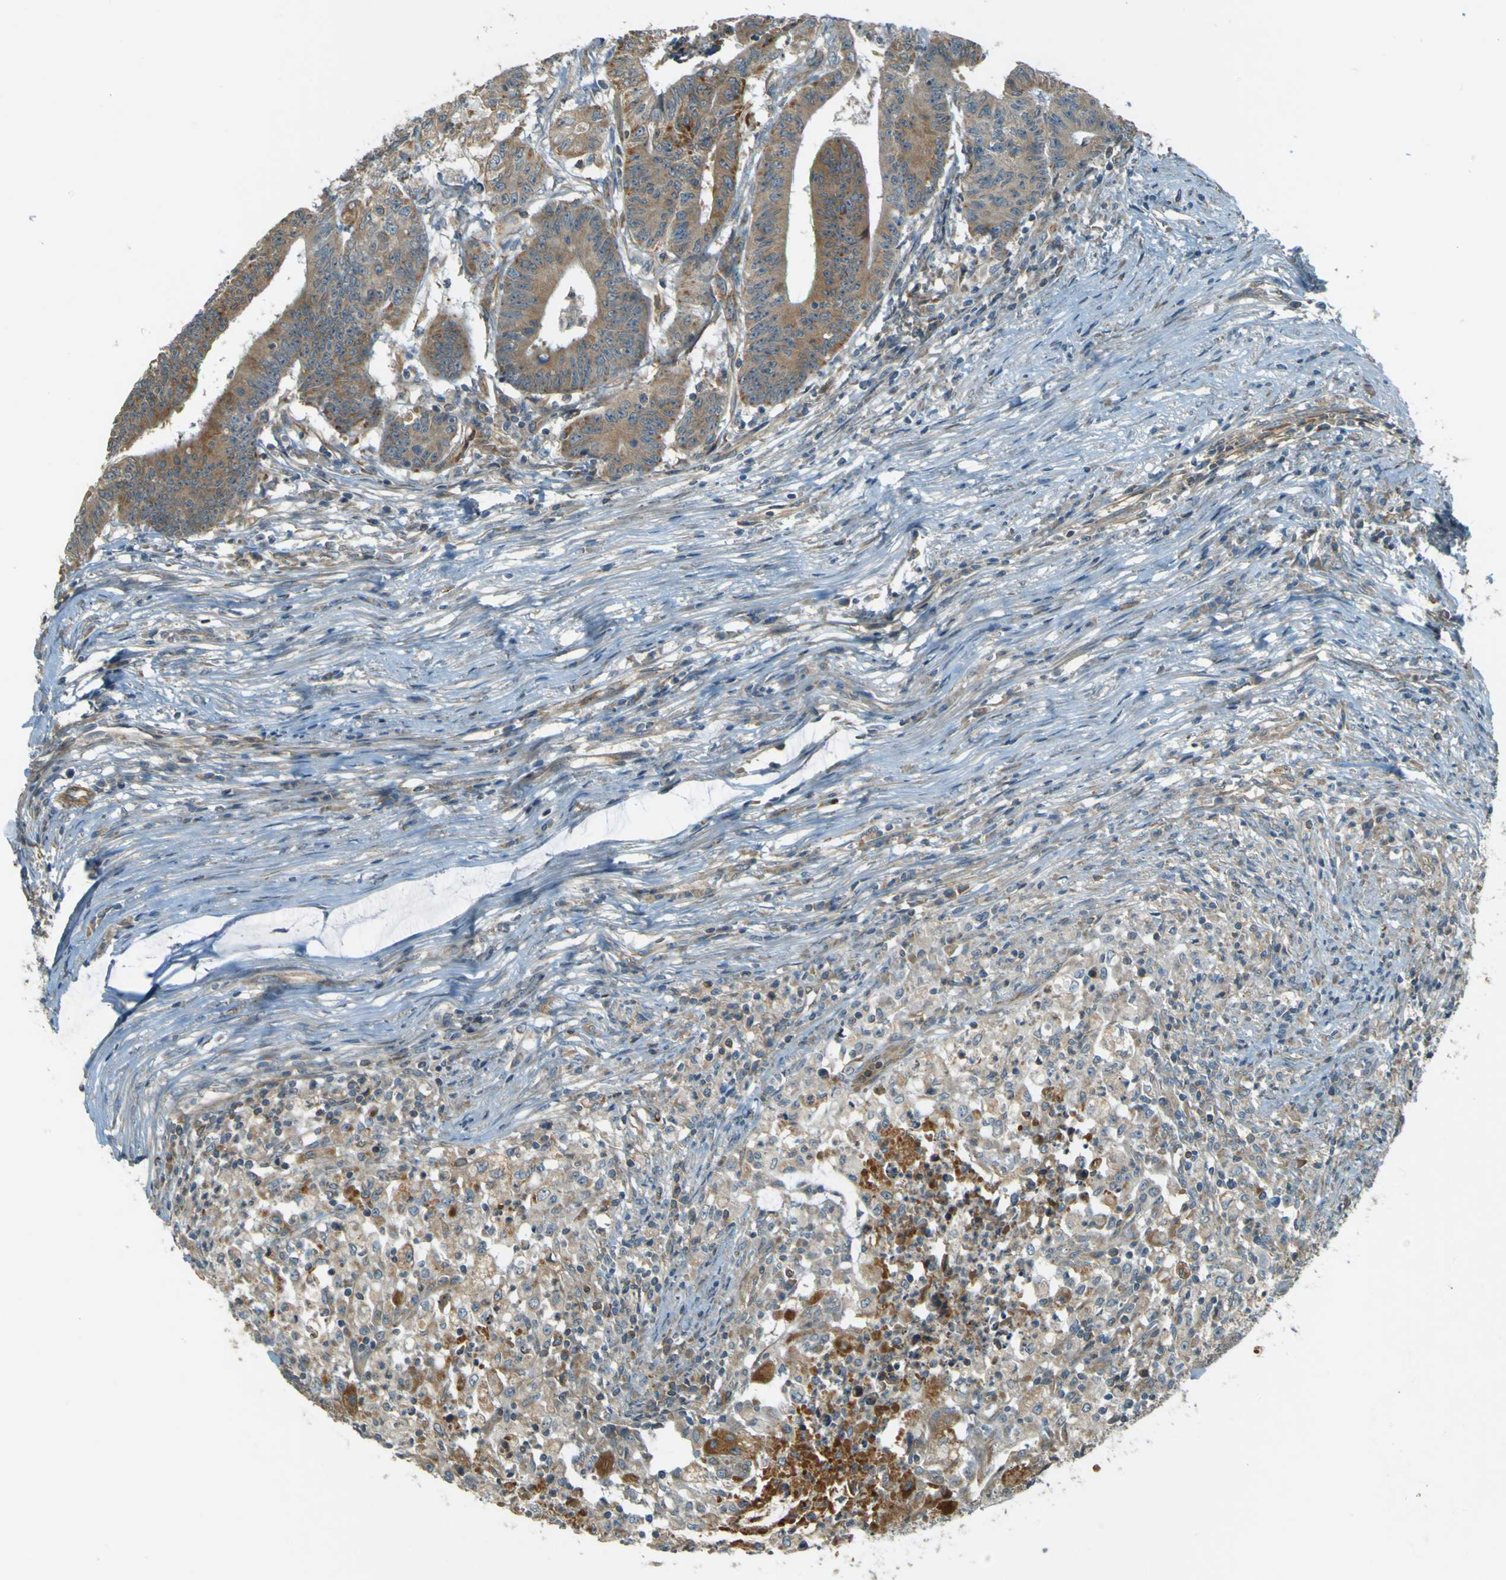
{"staining": {"intensity": "moderate", "quantity": ">75%", "location": "cytoplasmic/membranous"}, "tissue": "colorectal cancer", "cell_type": "Tumor cells", "image_type": "cancer", "snomed": [{"axis": "morphology", "description": "Adenocarcinoma, NOS"}, {"axis": "topography", "description": "Colon"}], "caption": "Brown immunohistochemical staining in human colorectal adenocarcinoma reveals moderate cytoplasmic/membranous expression in about >75% of tumor cells.", "gene": "LPCAT1", "patient": {"sex": "male", "age": 45}}